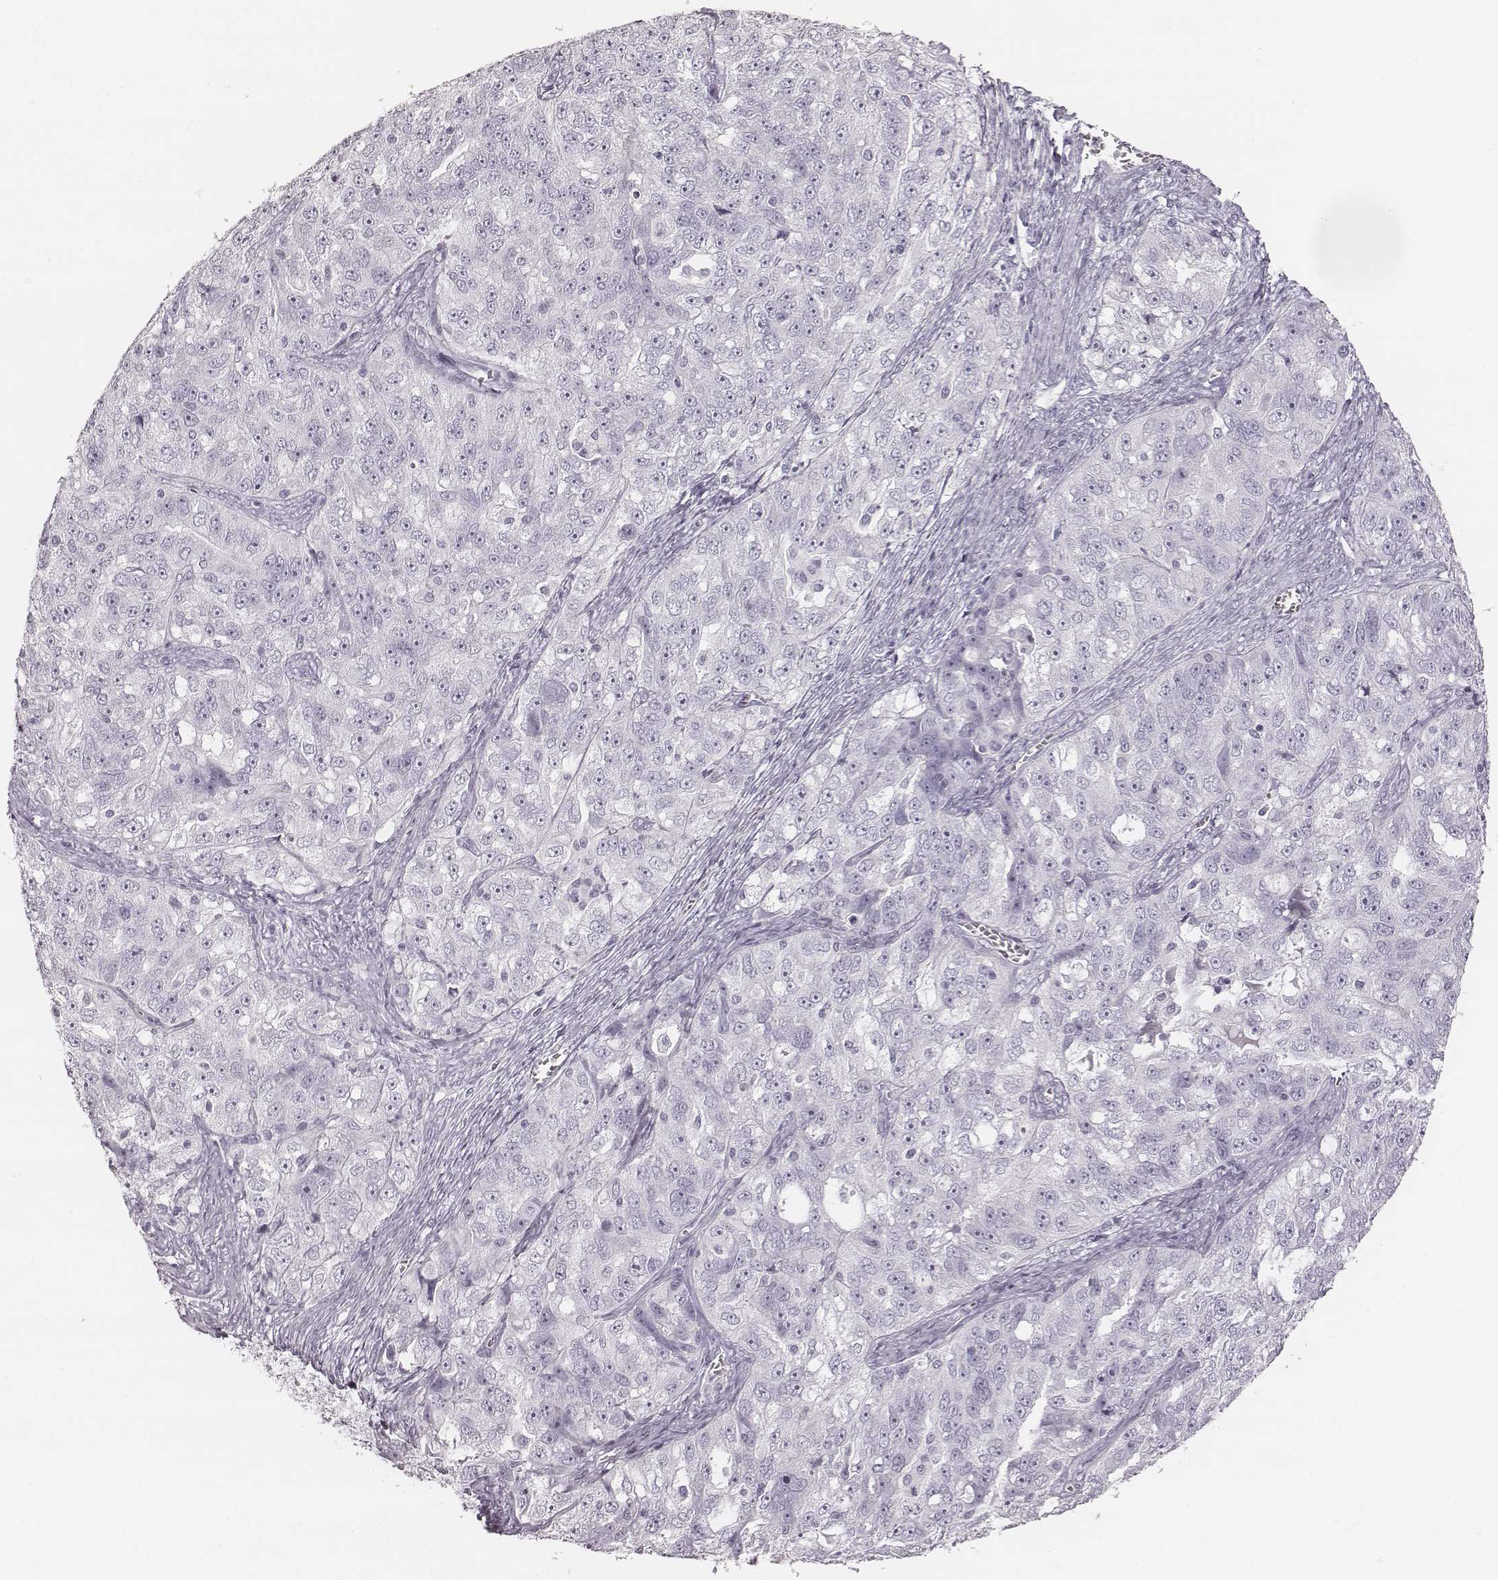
{"staining": {"intensity": "negative", "quantity": "none", "location": "none"}, "tissue": "ovarian cancer", "cell_type": "Tumor cells", "image_type": "cancer", "snomed": [{"axis": "morphology", "description": "Cystadenocarcinoma, serous, NOS"}, {"axis": "topography", "description": "Ovary"}], "caption": "DAB (3,3'-diaminobenzidine) immunohistochemical staining of human ovarian cancer (serous cystadenocarcinoma) exhibits no significant expression in tumor cells.", "gene": "MSX1", "patient": {"sex": "female", "age": 51}}